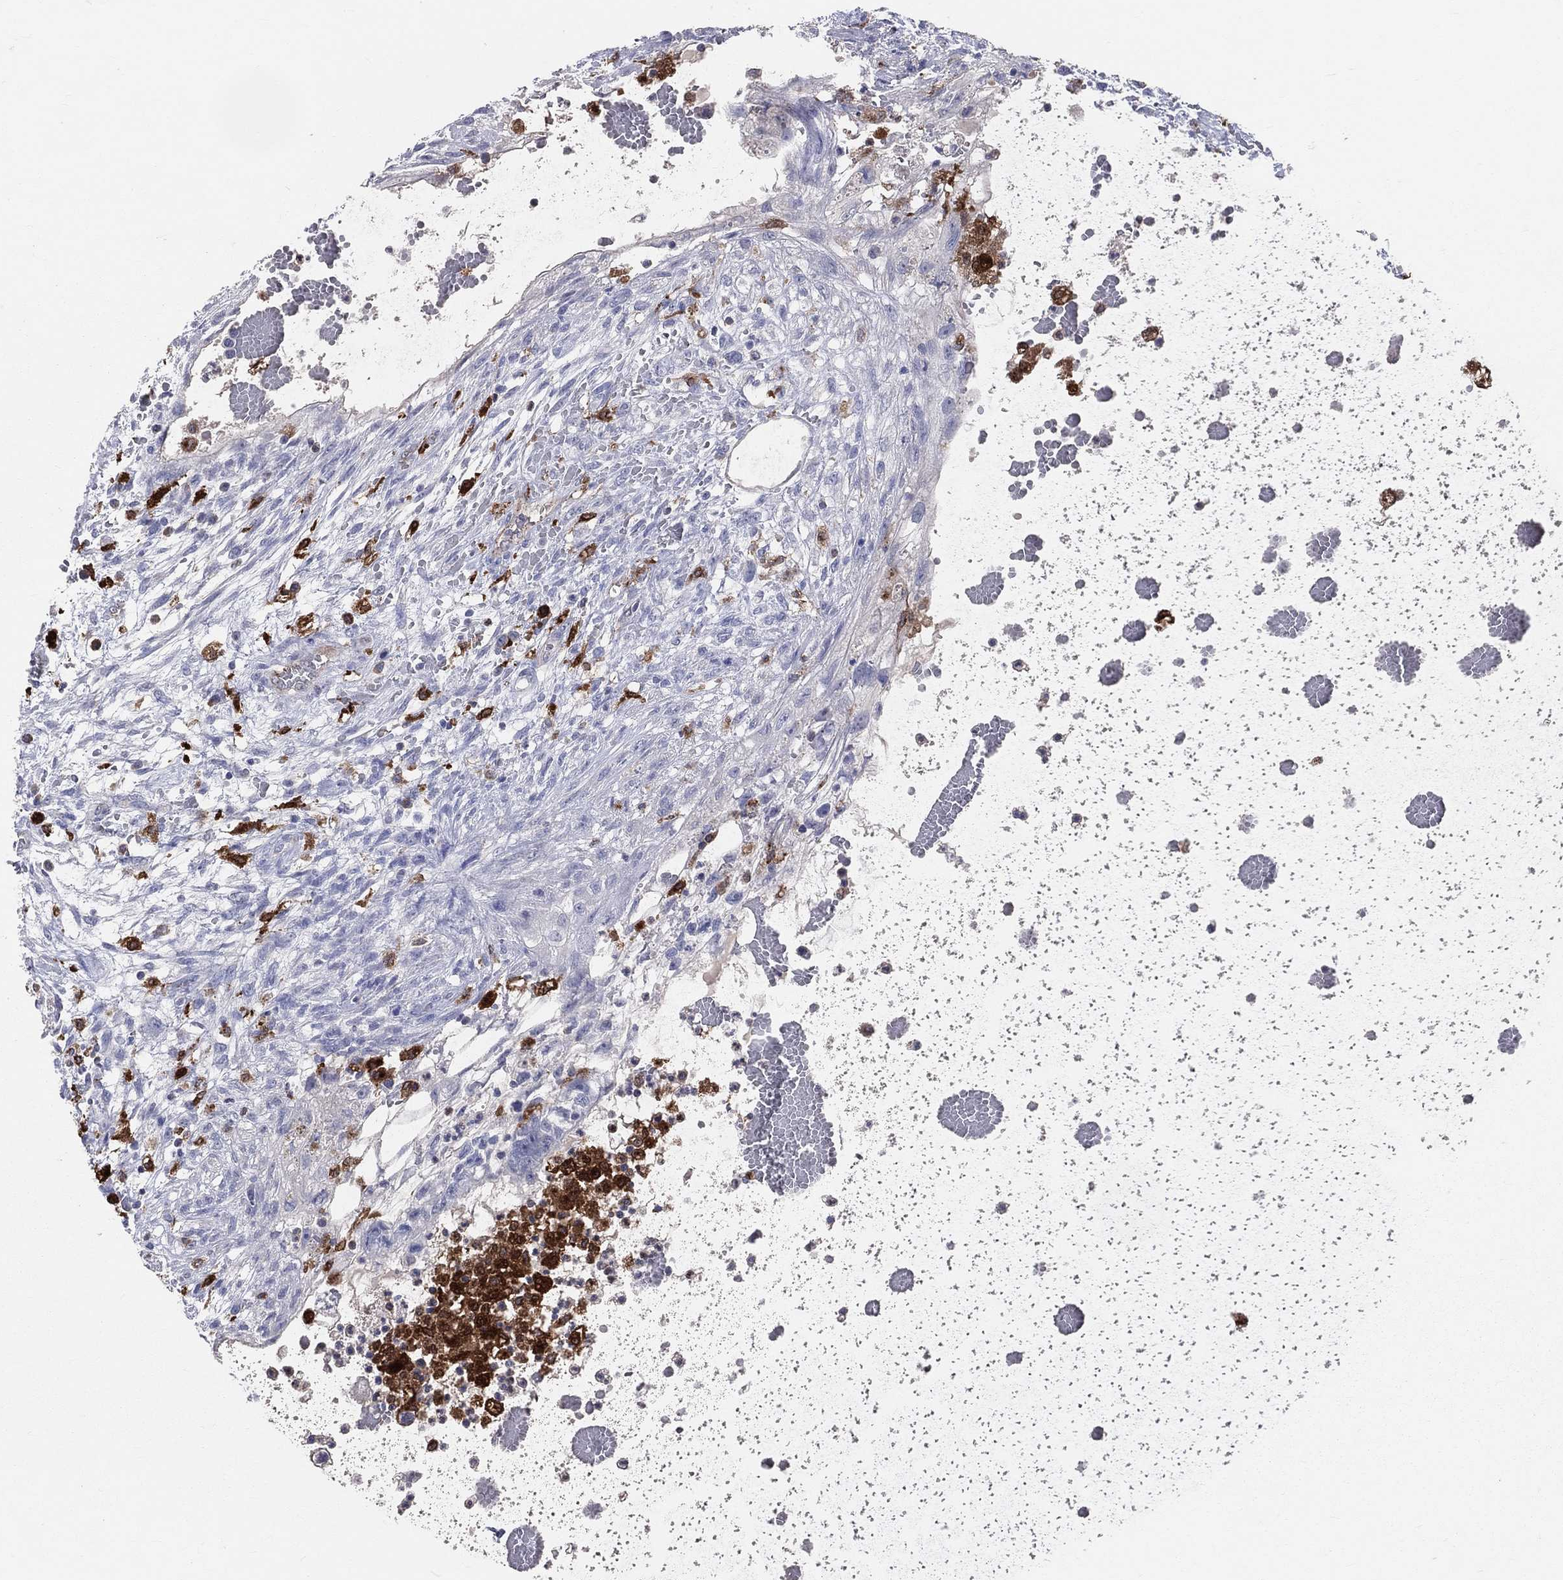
{"staining": {"intensity": "negative", "quantity": "none", "location": "none"}, "tissue": "testis cancer", "cell_type": "Tumor cells", "image_type": "cancer", "snomed": [{"axis": "morphology", "description": "Normal tissue, NOS"}, {"axis": "morphology", "description": "Carcinoma, Embryonal, NOS"}, {"axis": "topography", "description": "Testis"}, {"axis": "topography", "description": "Epididymis"}], "caption": "Photomicrograph shows no protein expression in tumor cells of testis embryonal carcinoma tissue. (IHC, brightfield microscopy, high magnification).", "gene": "CD74", "patient": {"sex": "male", "age": 32}}